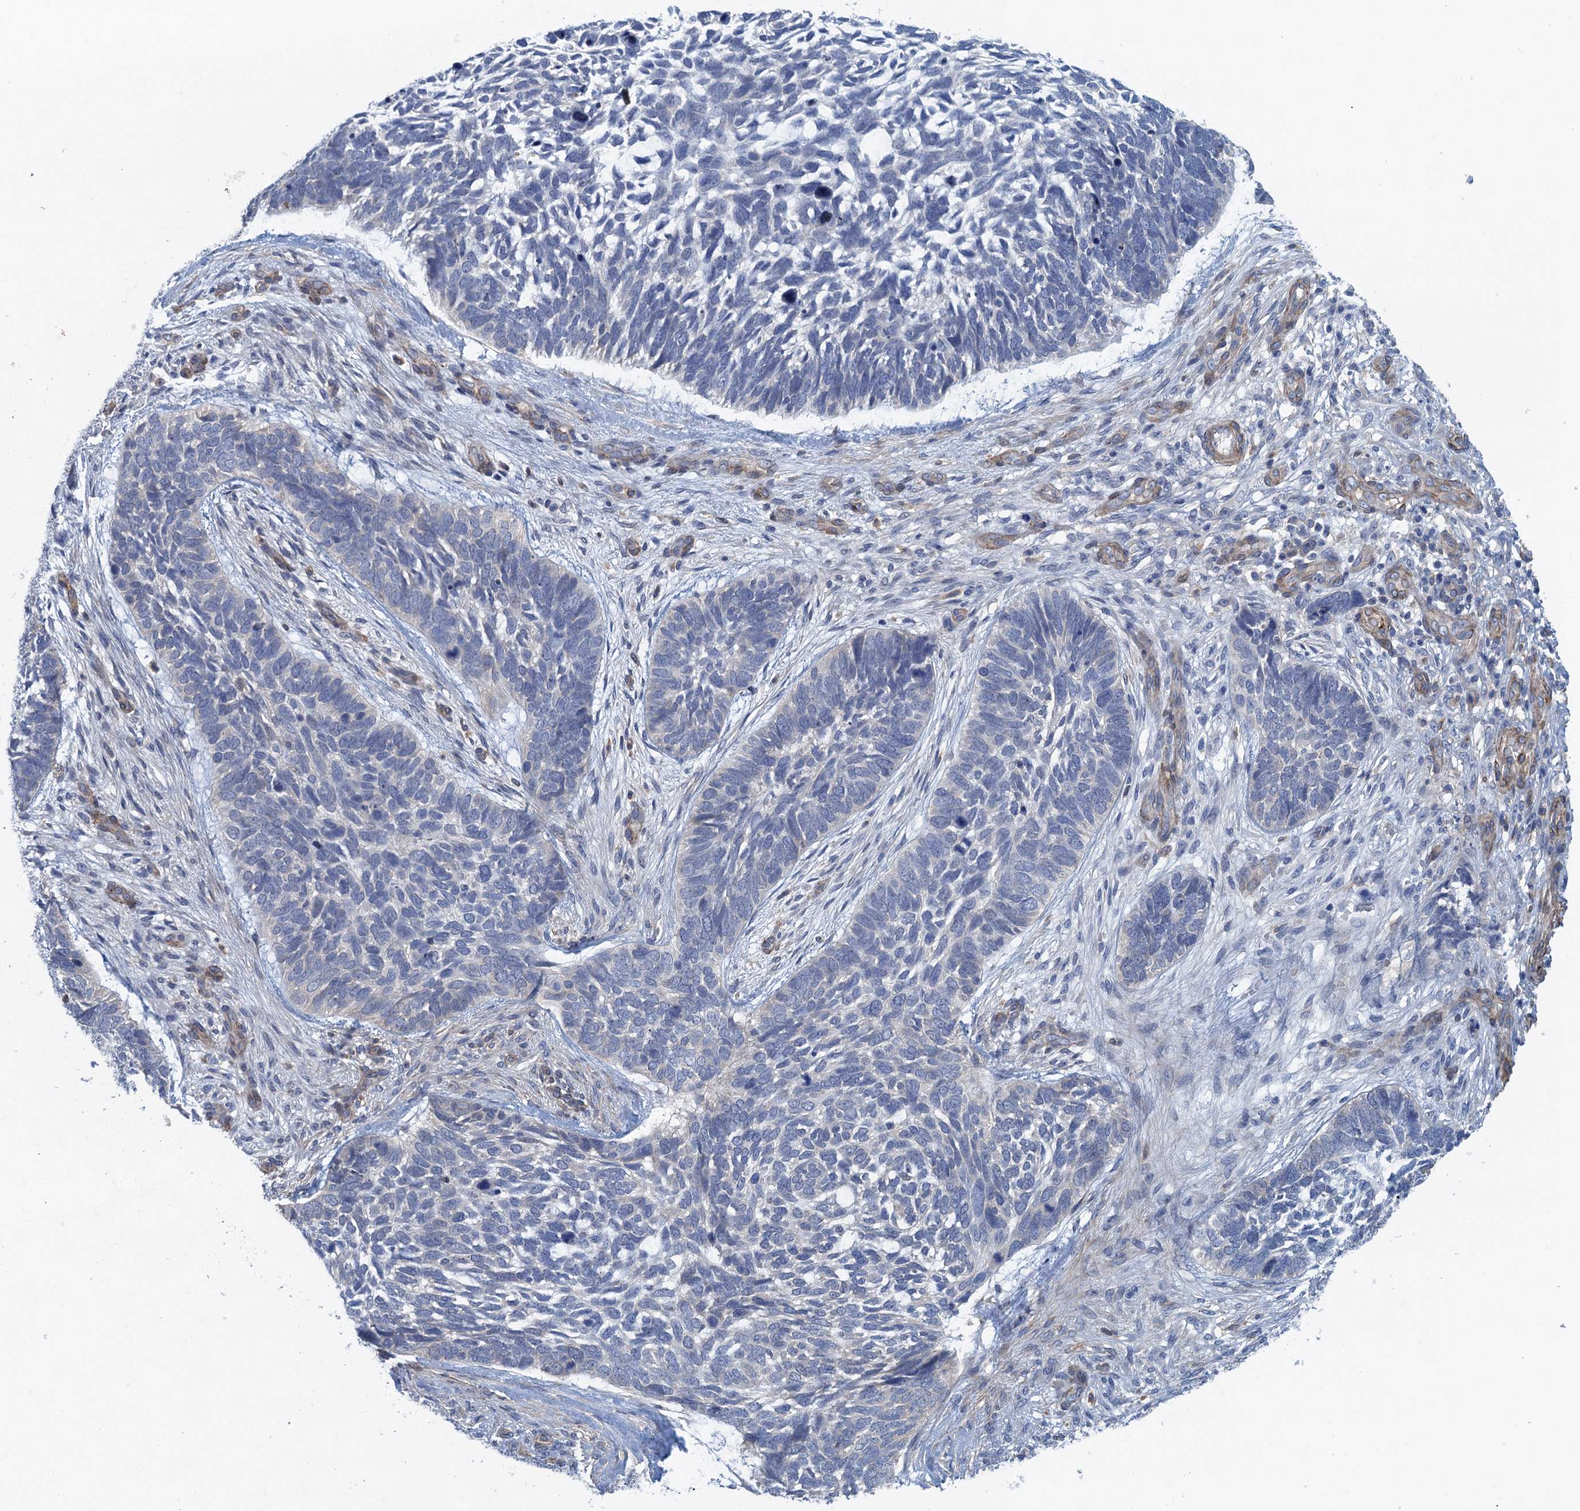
{"staining": {"intensity": "negative", "quantity": "none", "location": "none"}, "tissue": "skin cancer", "cell_type": "Tumor cells", "image_type": "cancer", "snomed": [{"axis": "morphology", "description": "Basal cell carcinoma"}, {"axis": "topography", "description": "Skin"}], "caption": "DAB (3,3'-diaminobenzidine) immunohistochemical staining of basal cell carcinoma (skin) reveals no significant expression in tumor cells.", "gene": "RSAD2", "patient": {"sex": "male", "age": 88}}